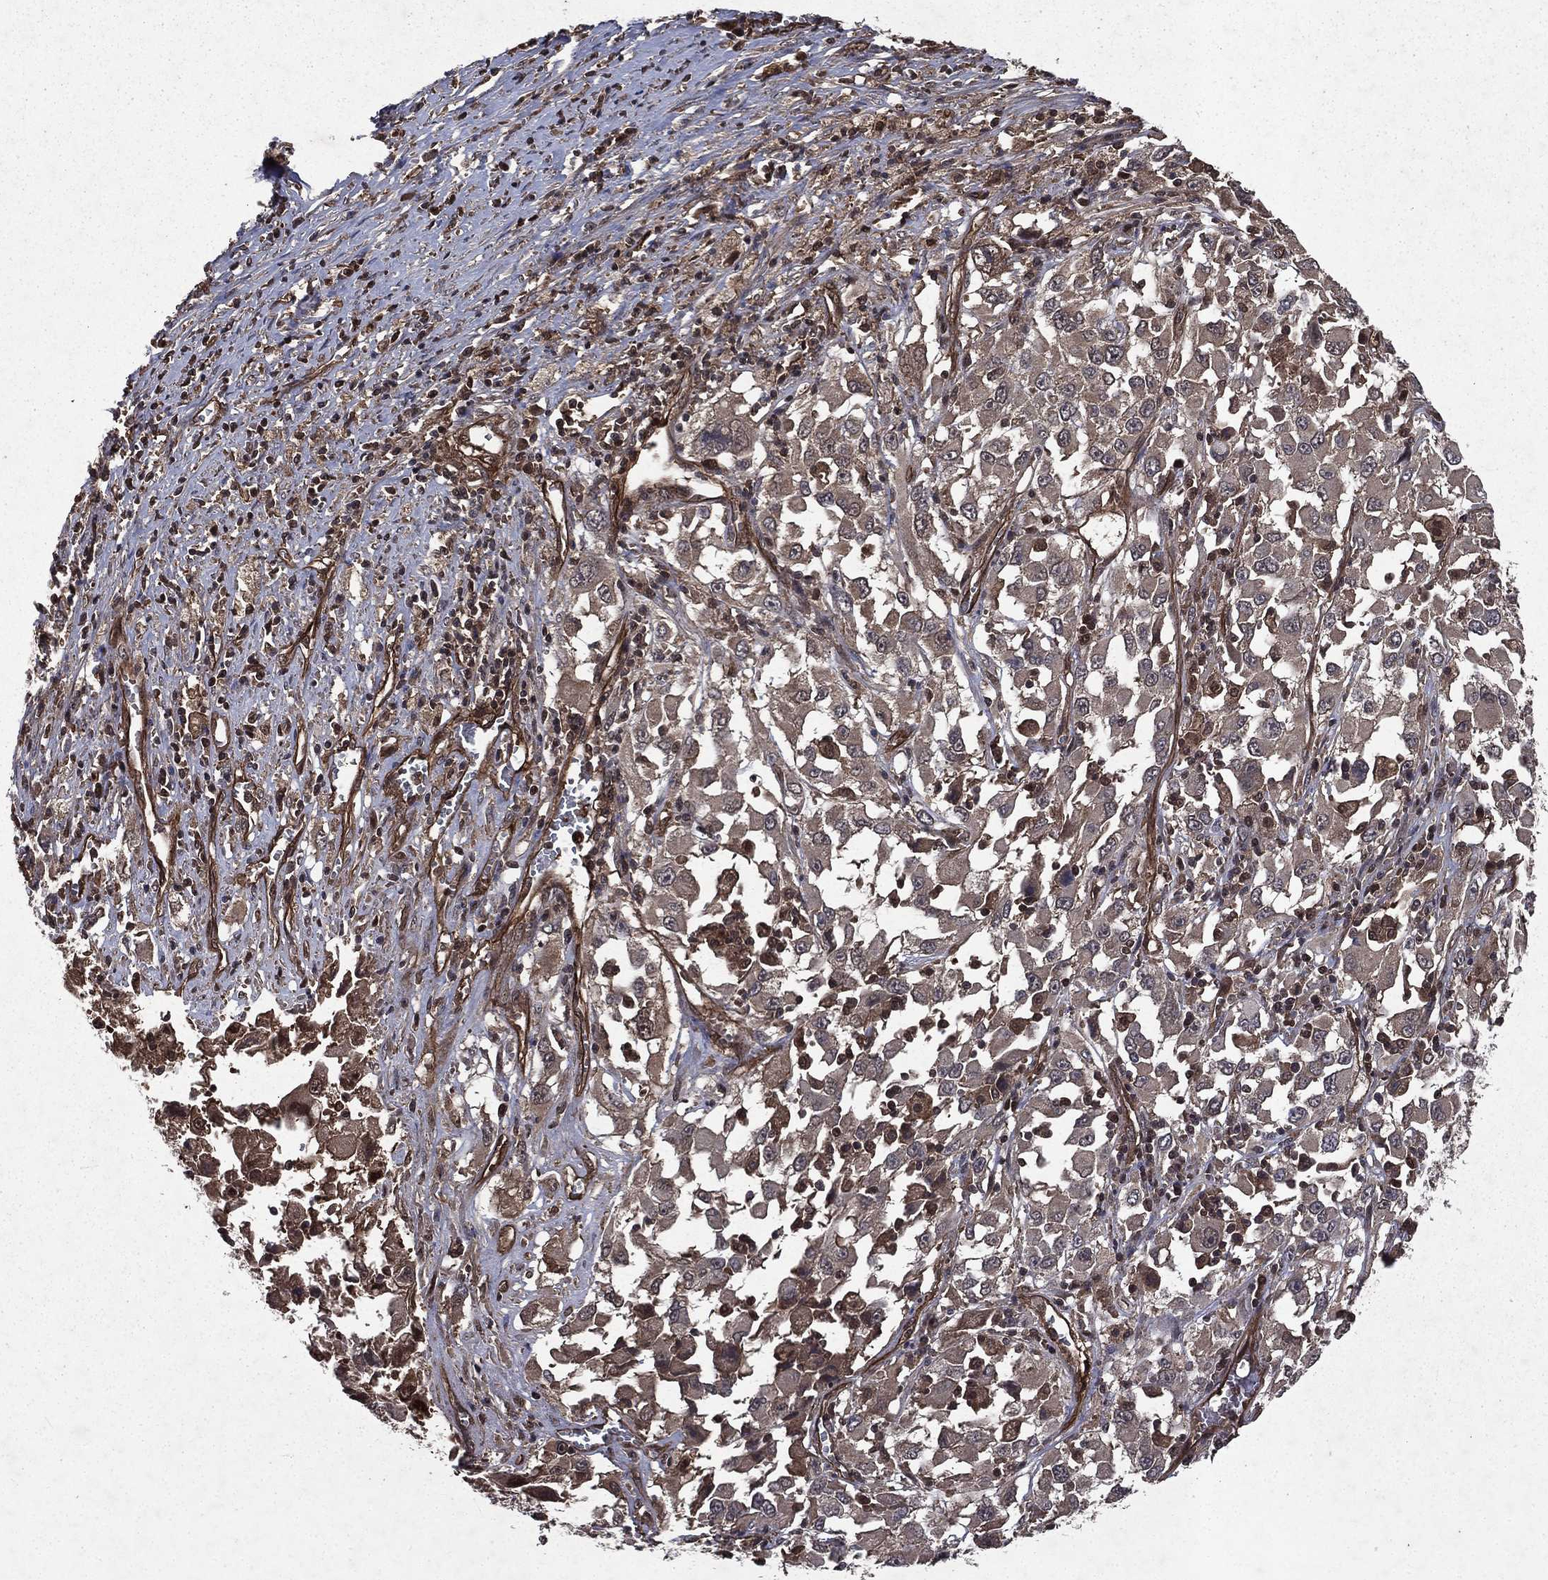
{"staining": {"intensity": "strong", "quantity": "<25%", "location": "cytoplasmic/membranous,nuclear"}, "tissue": "melanoma", "cell_type": "Tumor cells", "image_type": "cancer", "snomed": [{"axis": "morphology", "description": "Malignant melanoma, Metastatic site"}, {"axis": "topography", "description": "Soft tissue"}], "caption": "Immunohistochemistry image of neoplastic tissue: human malignant melanoma (metastatic site) stained using immunohistochemistry (IHC) reveals medium levels of strong protein expression localized specifically in the cytoplasmic/membranous and nuclear of tumor cells, appearing as a cytoplasmic/membranous and nuclear brown color.", "gene": "FGD1", "patient": {"sex": "male", "age": 50}}